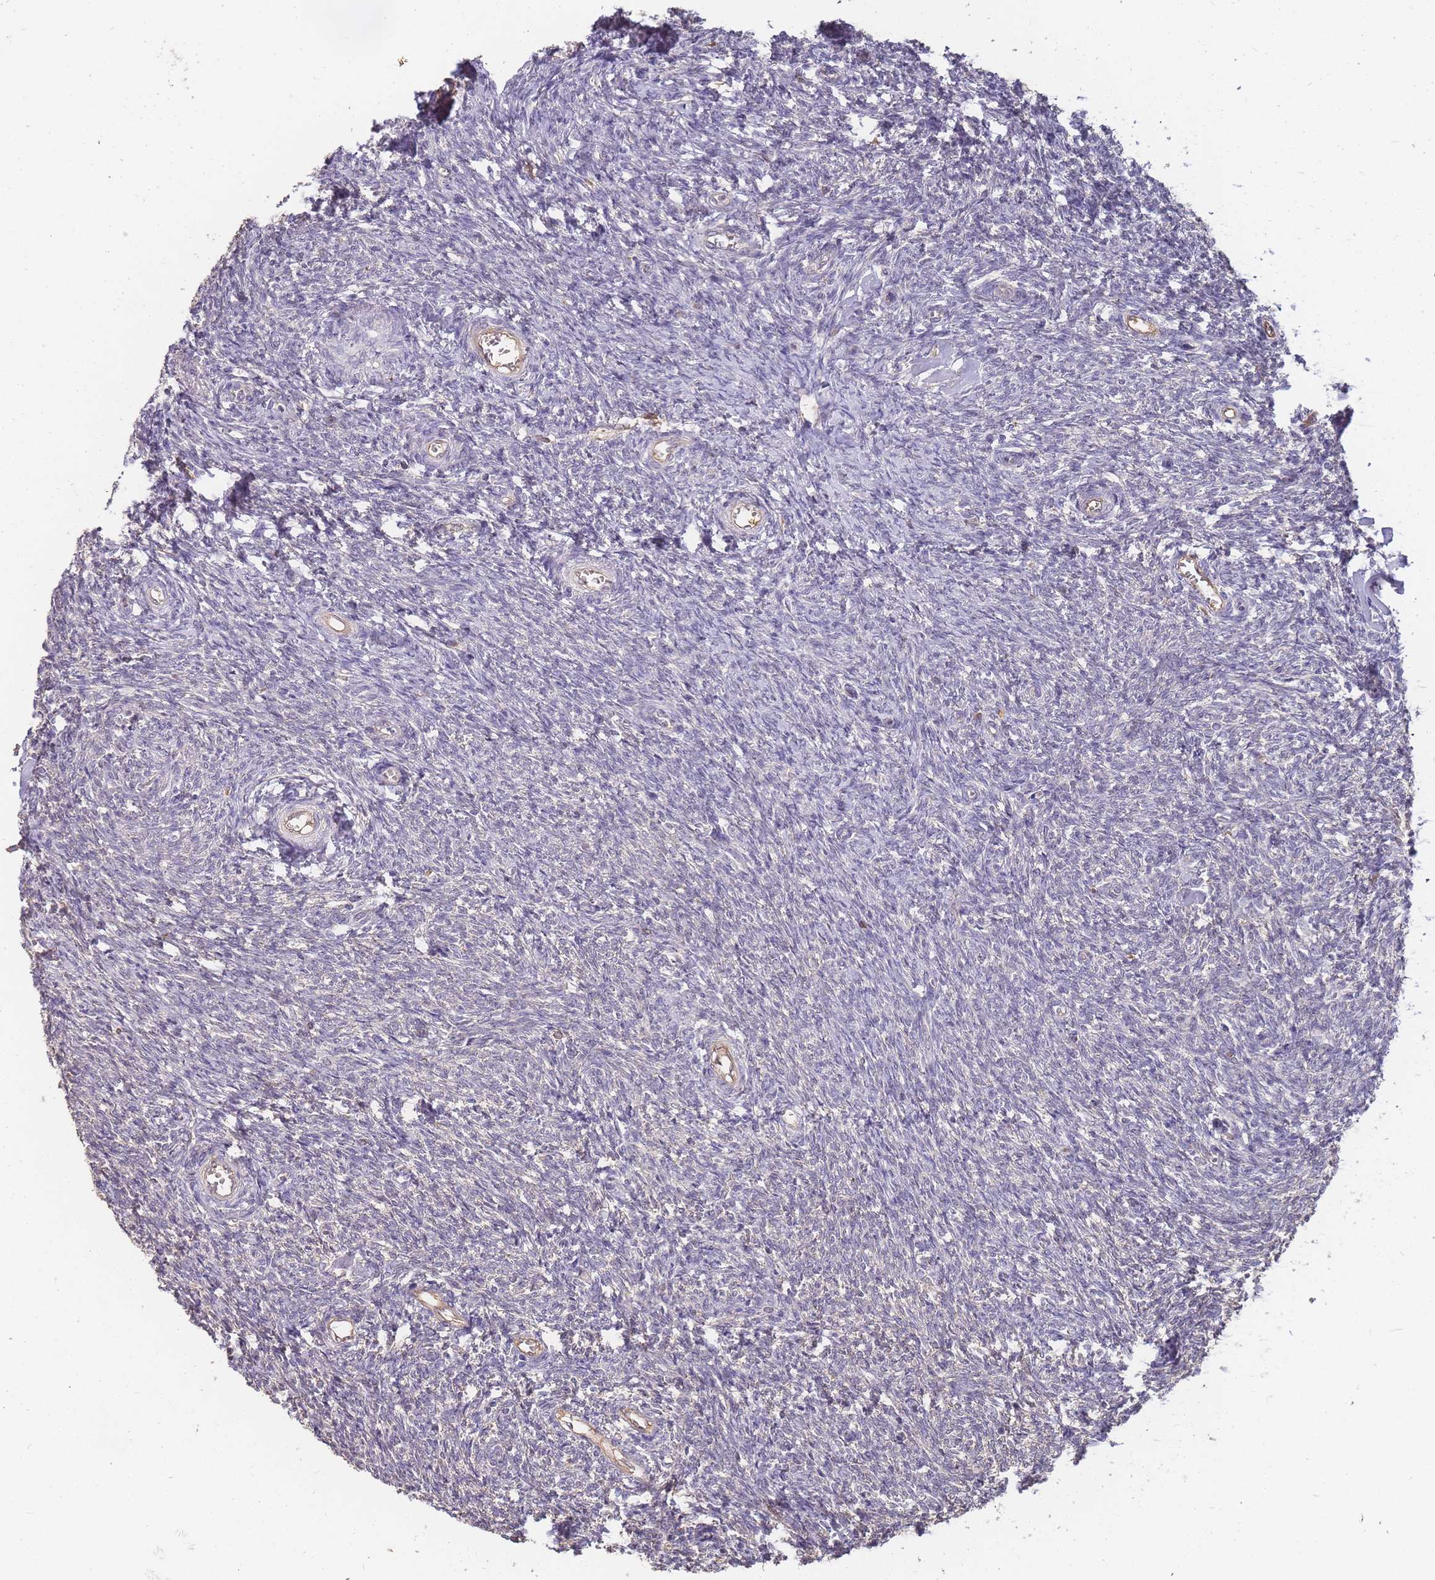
{"staining": {"intensity": "negative", "quantity": "none", "location": "none"}, "tissue": "ovary", "cell_type": "Ovarian stroma cells", "image_type": "normal", "snomed": [{"axis": "morphology", "description": "Normal tissue, NOS"}, {"axis": "topography", "description": "Ovary"}], "caption": "A high-resolution image shows immunohistochemistry (IHC) staining of benign ovary, which reveals no significant staining in ovarian stroma cells. (DAB (3,3'-diaminobenzidine) immunohistochemistry visualized using brightfield microscopy, high magnification).", "gene": "CDKN2AIPNL", "patient": {"sex": "female", "age": 44}}